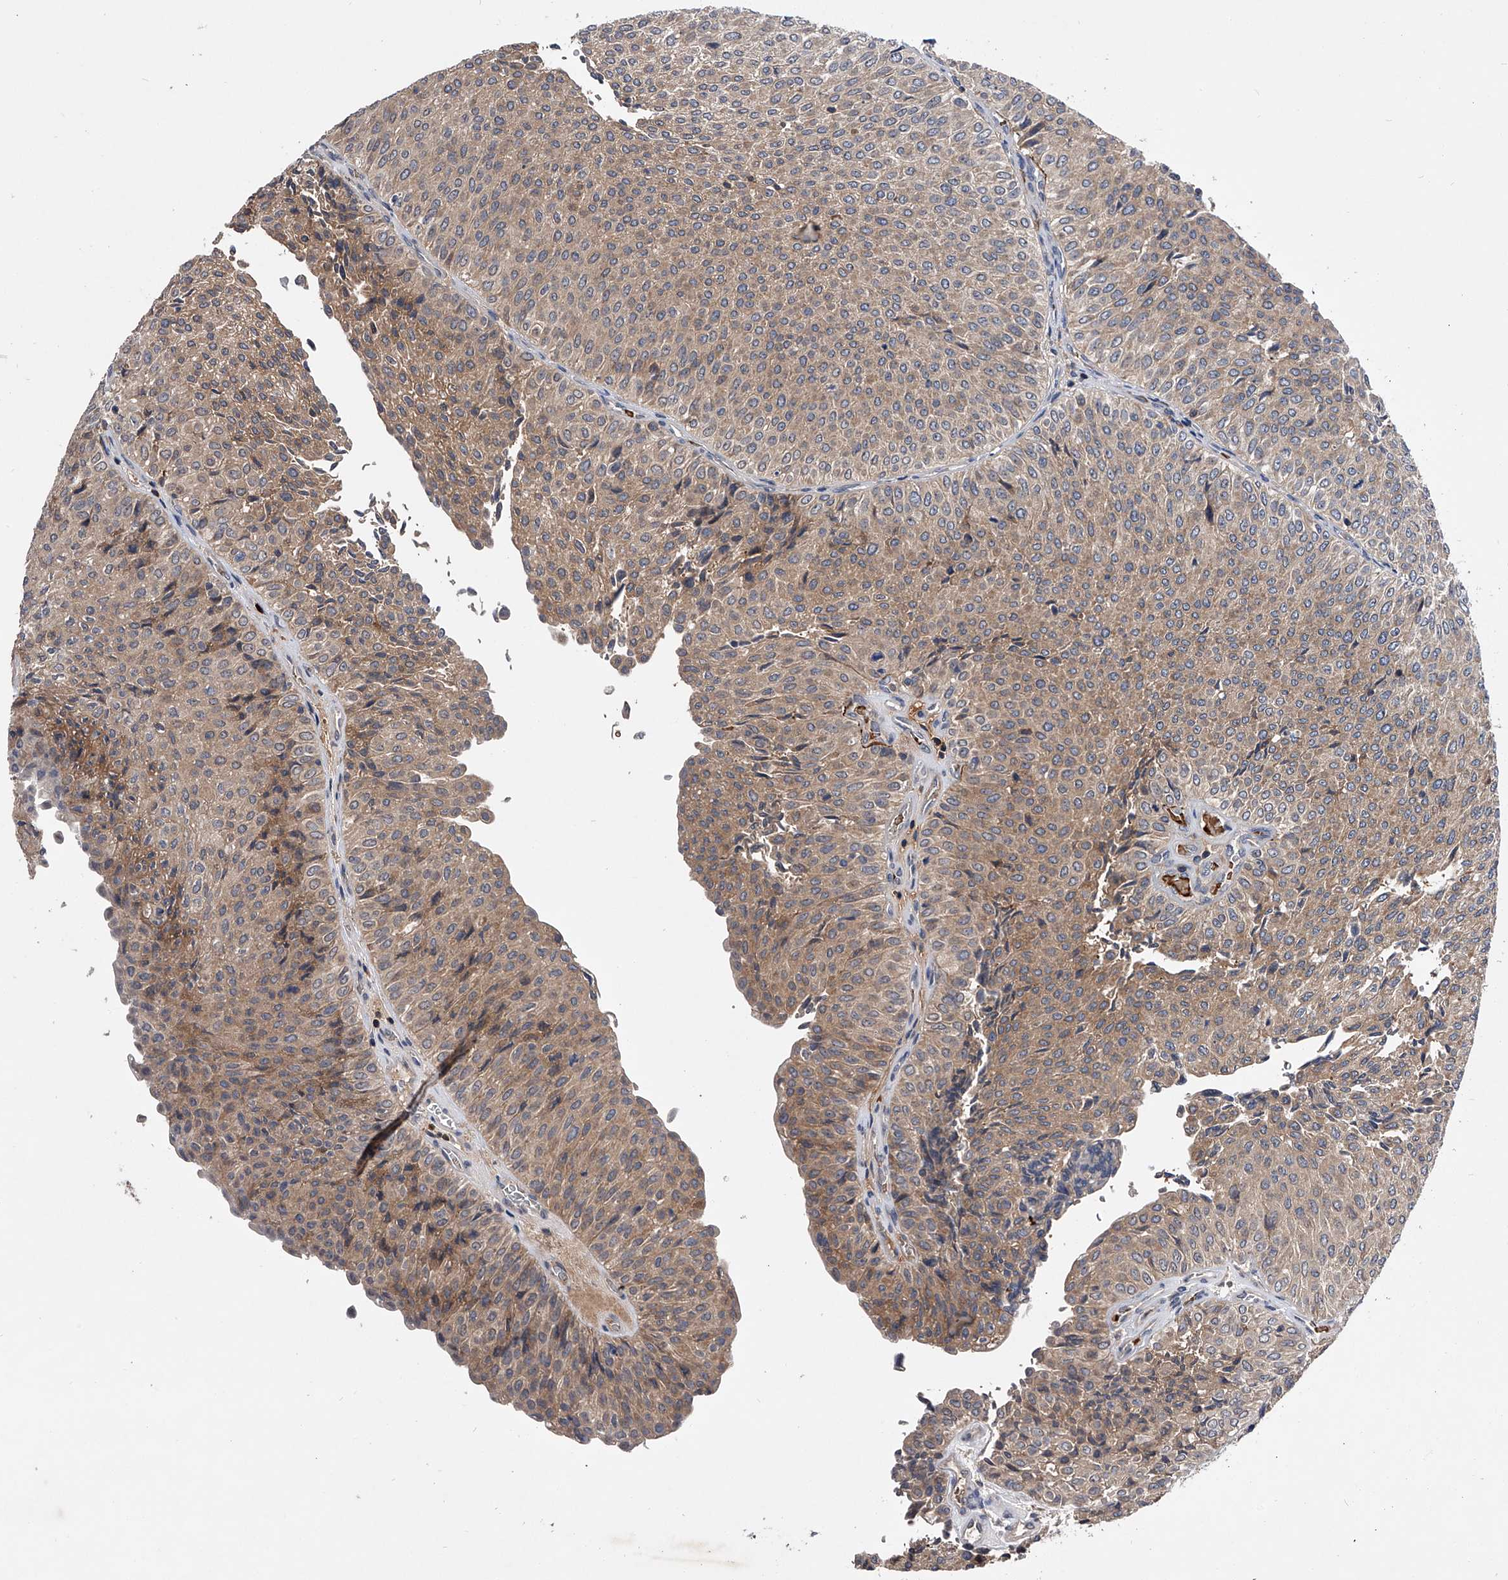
{"staining": {"intensity": "weak", "quantity": ">75%", "location": "cytoplasmic/membranous"}, "tissue": "urothelial cancer", "cell_type": "Tumor cells", "image_type": "cancer", "snomed": [{"axis": "morphology", "description": "Urothelial carcinoma, Low grade"}, {"axis": "topography", "description": "Urinary bladder"}], "caption": "An image of low-grade urothelial carcinoma stained for a protein shows weak cytoplasmic/membranous brown staining in tumor cells.", "gene": "ZNF30", "patient": {"sex": "male", "age": 78}}